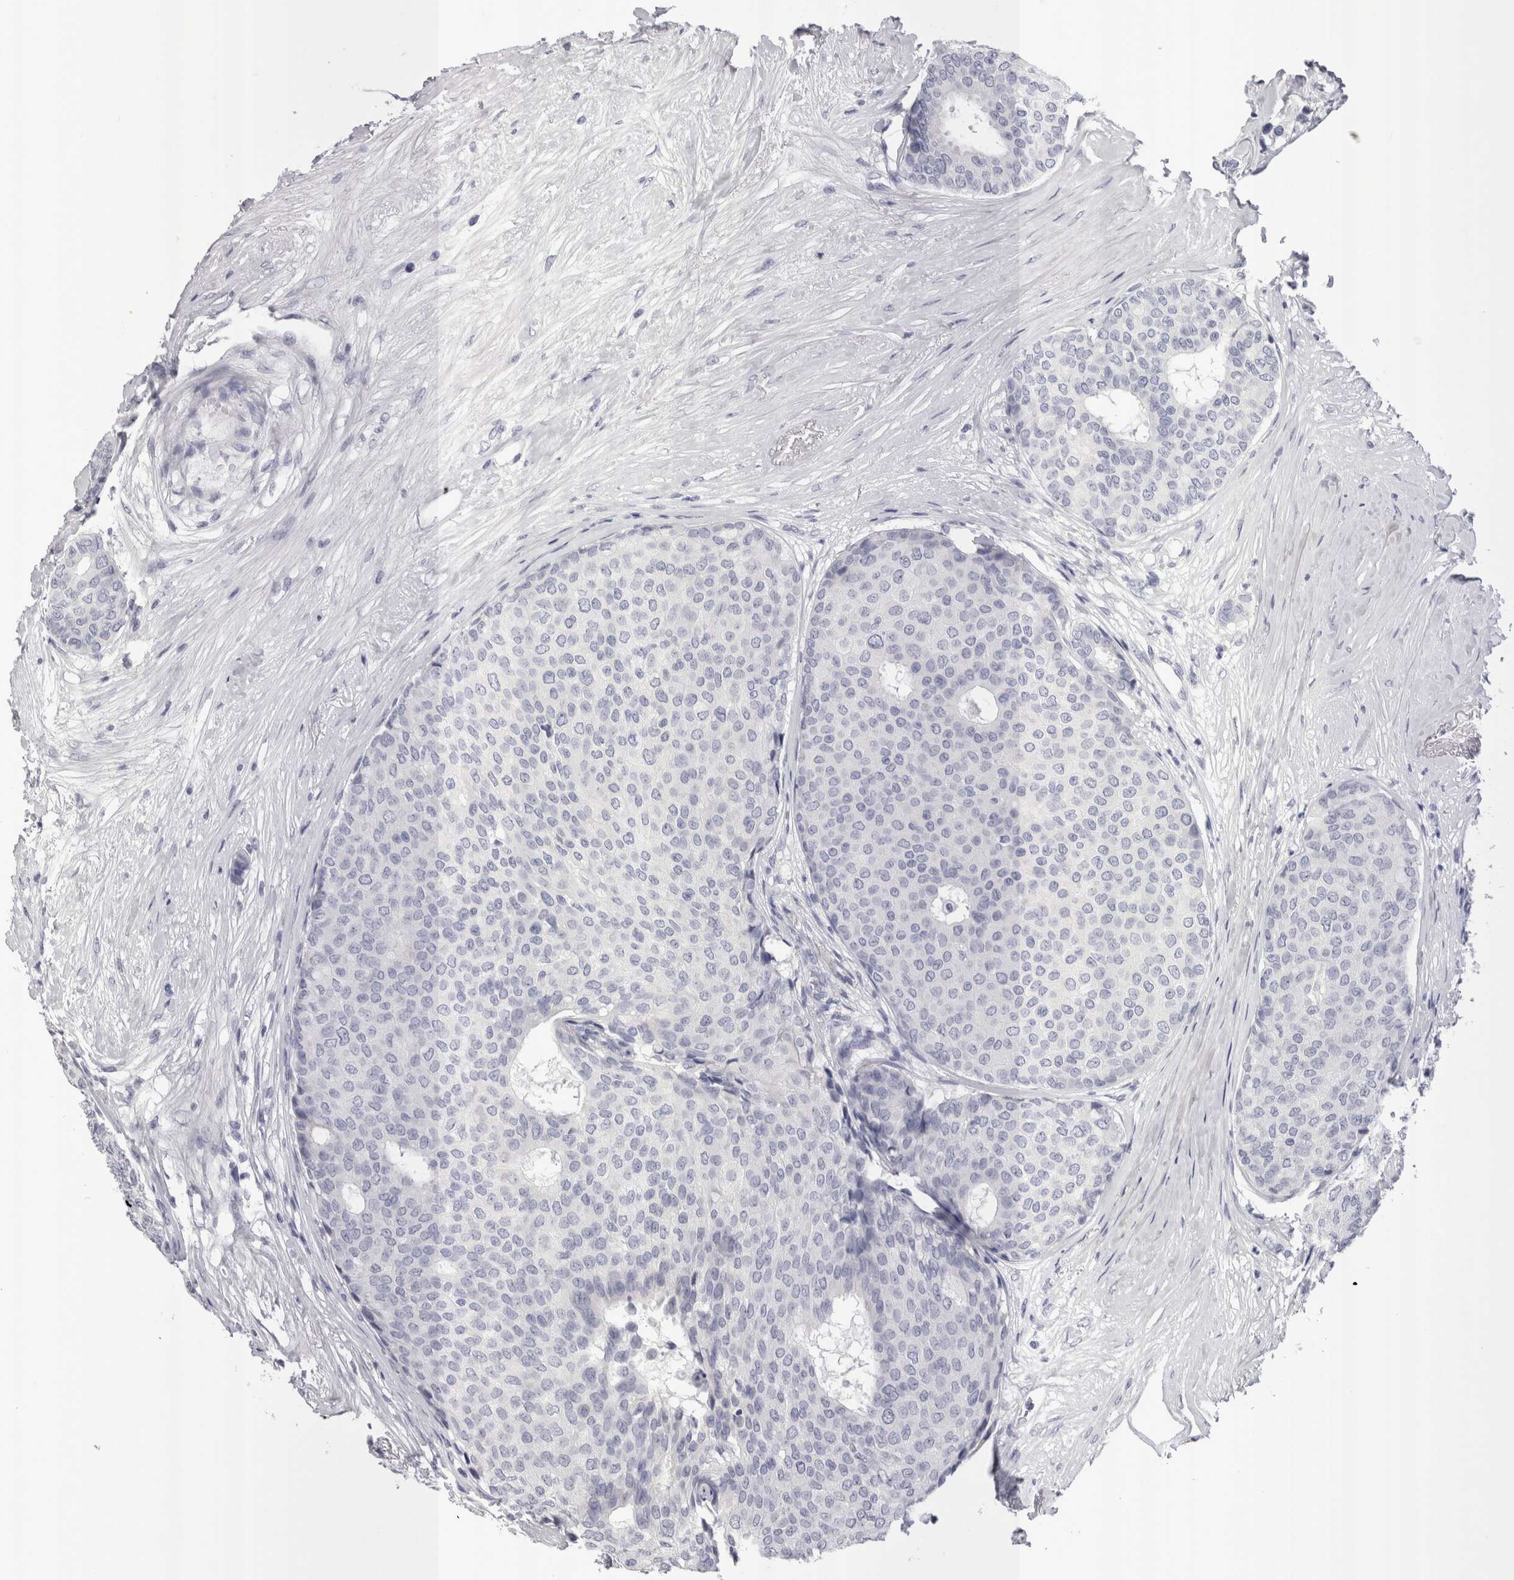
{"staining": {"intensity": "negative", "quantity": "none", "location": "none"}, "tissue": "breast cancer", "cell_type": "Tumor cells", "image_type": "cancer", "snomed": [{"axis": "morphology", "description": "Duct carcinoma"}, {"axis": "topography", "description": "Breast"}], "caption": "Immunohistochemical staining of invasive ductal carcinoma (breast) exhibits no significant positivity in tumor cells.", "gene": "PWP2", "patient": {"sex": "female", "age": 75}}